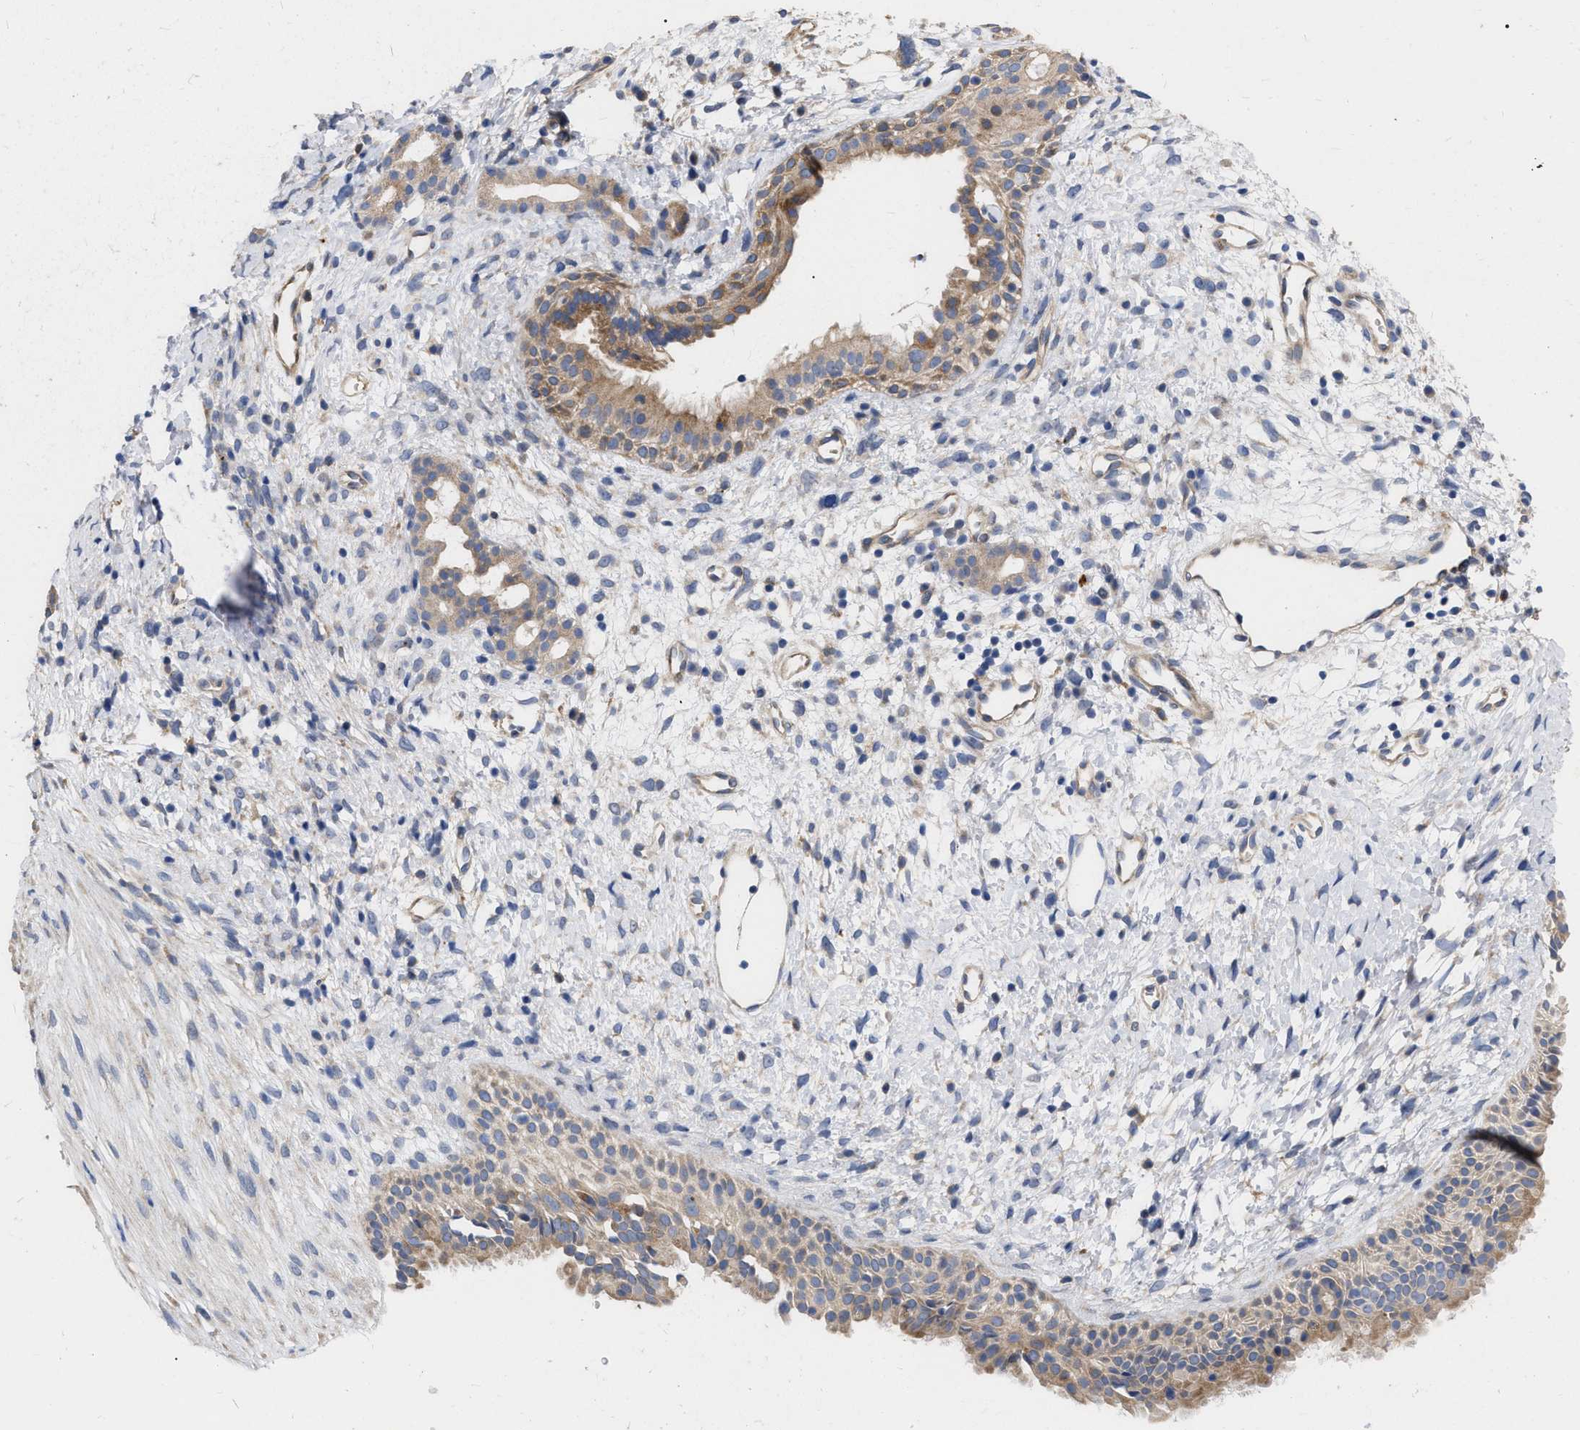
{"staining": {"intensity": "strong", "quantity": ">75%", "location": "cytoplasmic/membranous"}, "tissue": "nasopharynx", "cell_type": "Respiratory epithelial cells", "image_type": "normal", "snomed": [{"axis": "morphology", "description": "Normal tissue, NOS"}, {"axis": "topography", "description": "Nasopharynx"}], "caption": "High-power microscopy captured an immunohistochemistry (IHC) image of benign nasopharynx, revealing strong cytoplasmic/membranous expression in approximately >75% of respiratory epithelial cells.", "gene": "MLST8", "patient": {"sex": "male", "age": 22}}